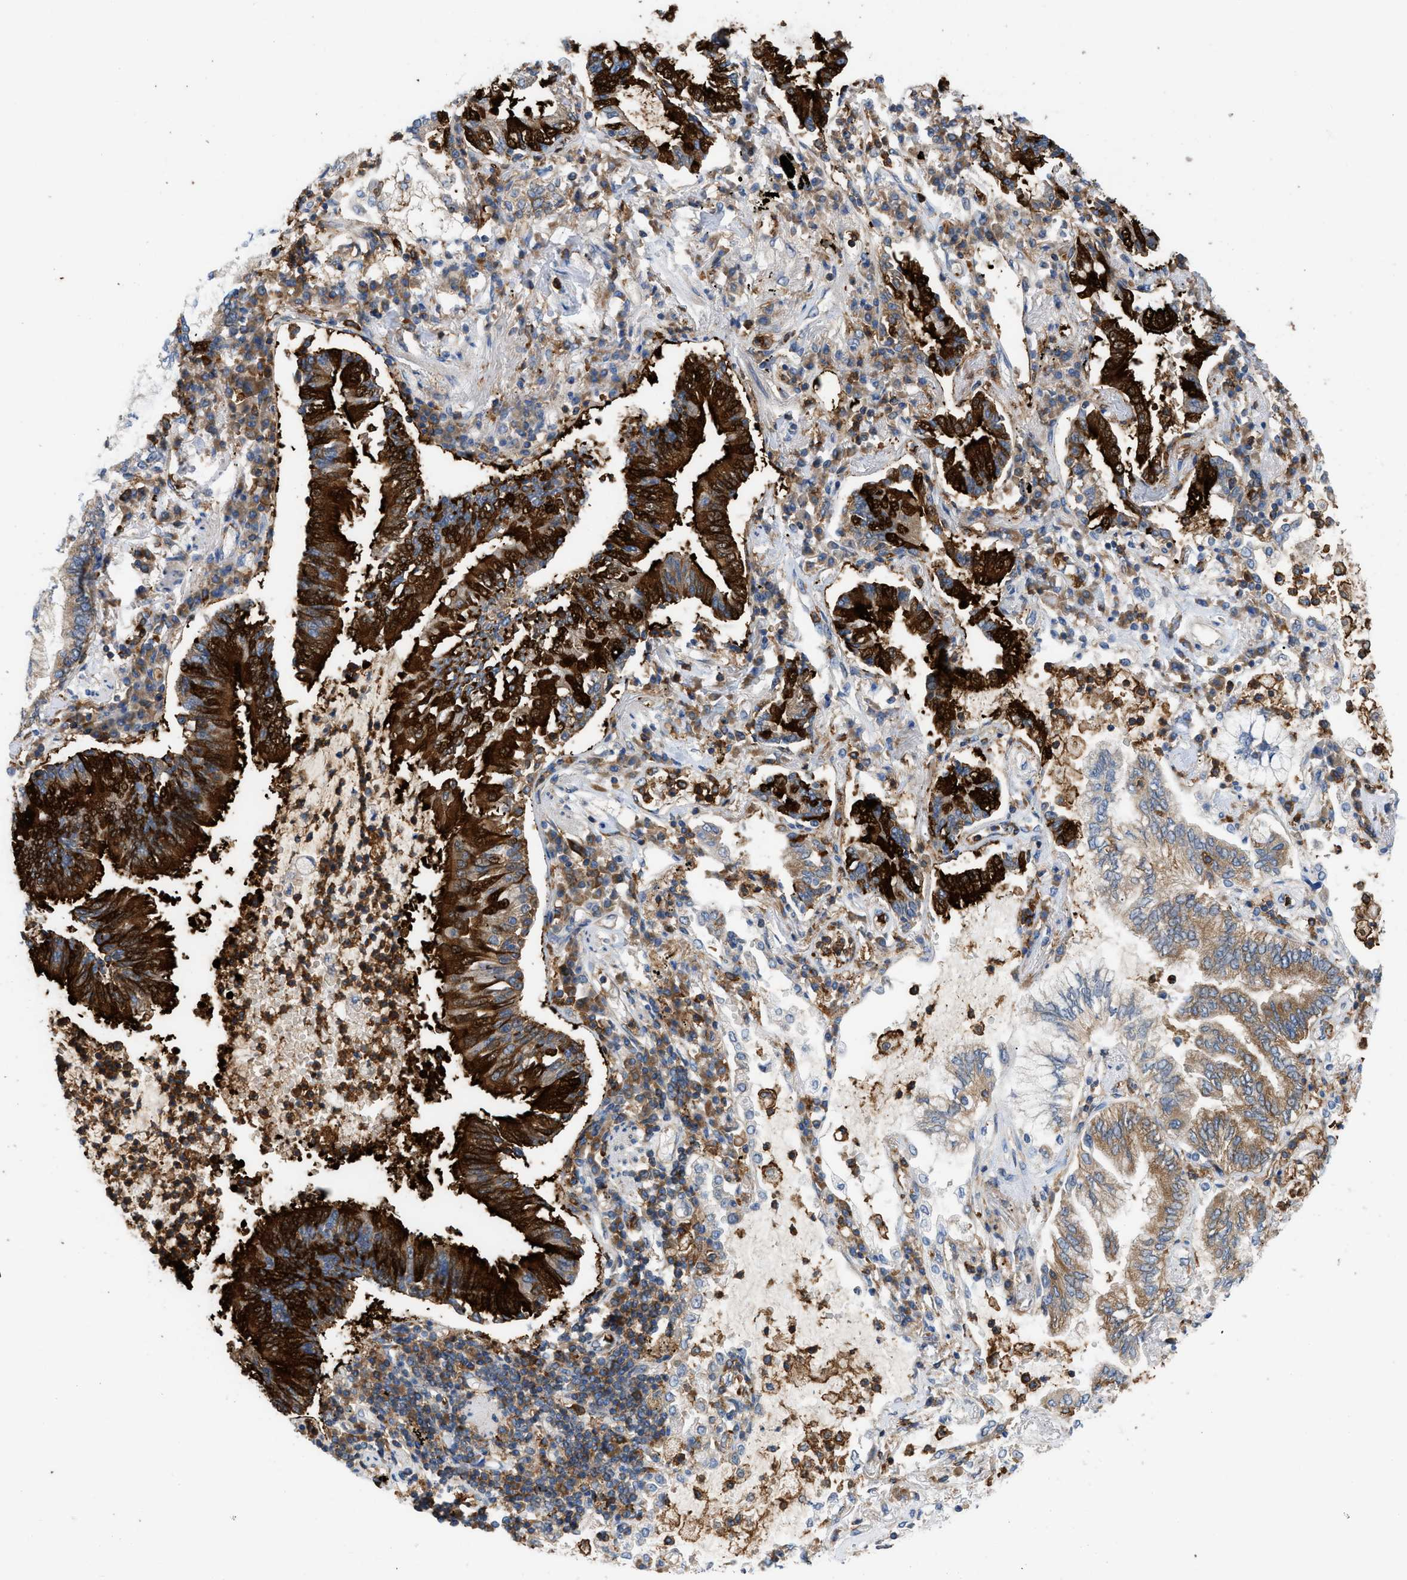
{"staining": {"intensity": "strong", "quantity": "25%-75%", "location": "cytoplasmic/membranous"}, "tissue": "lung cancer", "cell_type": "Tumor cells", "image_type": "cancer", "snomed": [{"axis": "morphology", "description": "Normal tissue, NOS"}, {"axis": "morphology", "description": "Adenocarcinoma, NOS"}, {"axis": "topography", "description": "Bronchus"}, {"axis": "topography", "description": "Lung"}], "caption": "About 25%-75% of tumor cells in human lung cancer demonstrate strong cytoplasmic/membranous protein expression as visualized by brown immunohistochemical staining.", "gene": "GPAT4", "patient": {"sex": "female", "age": 70}}